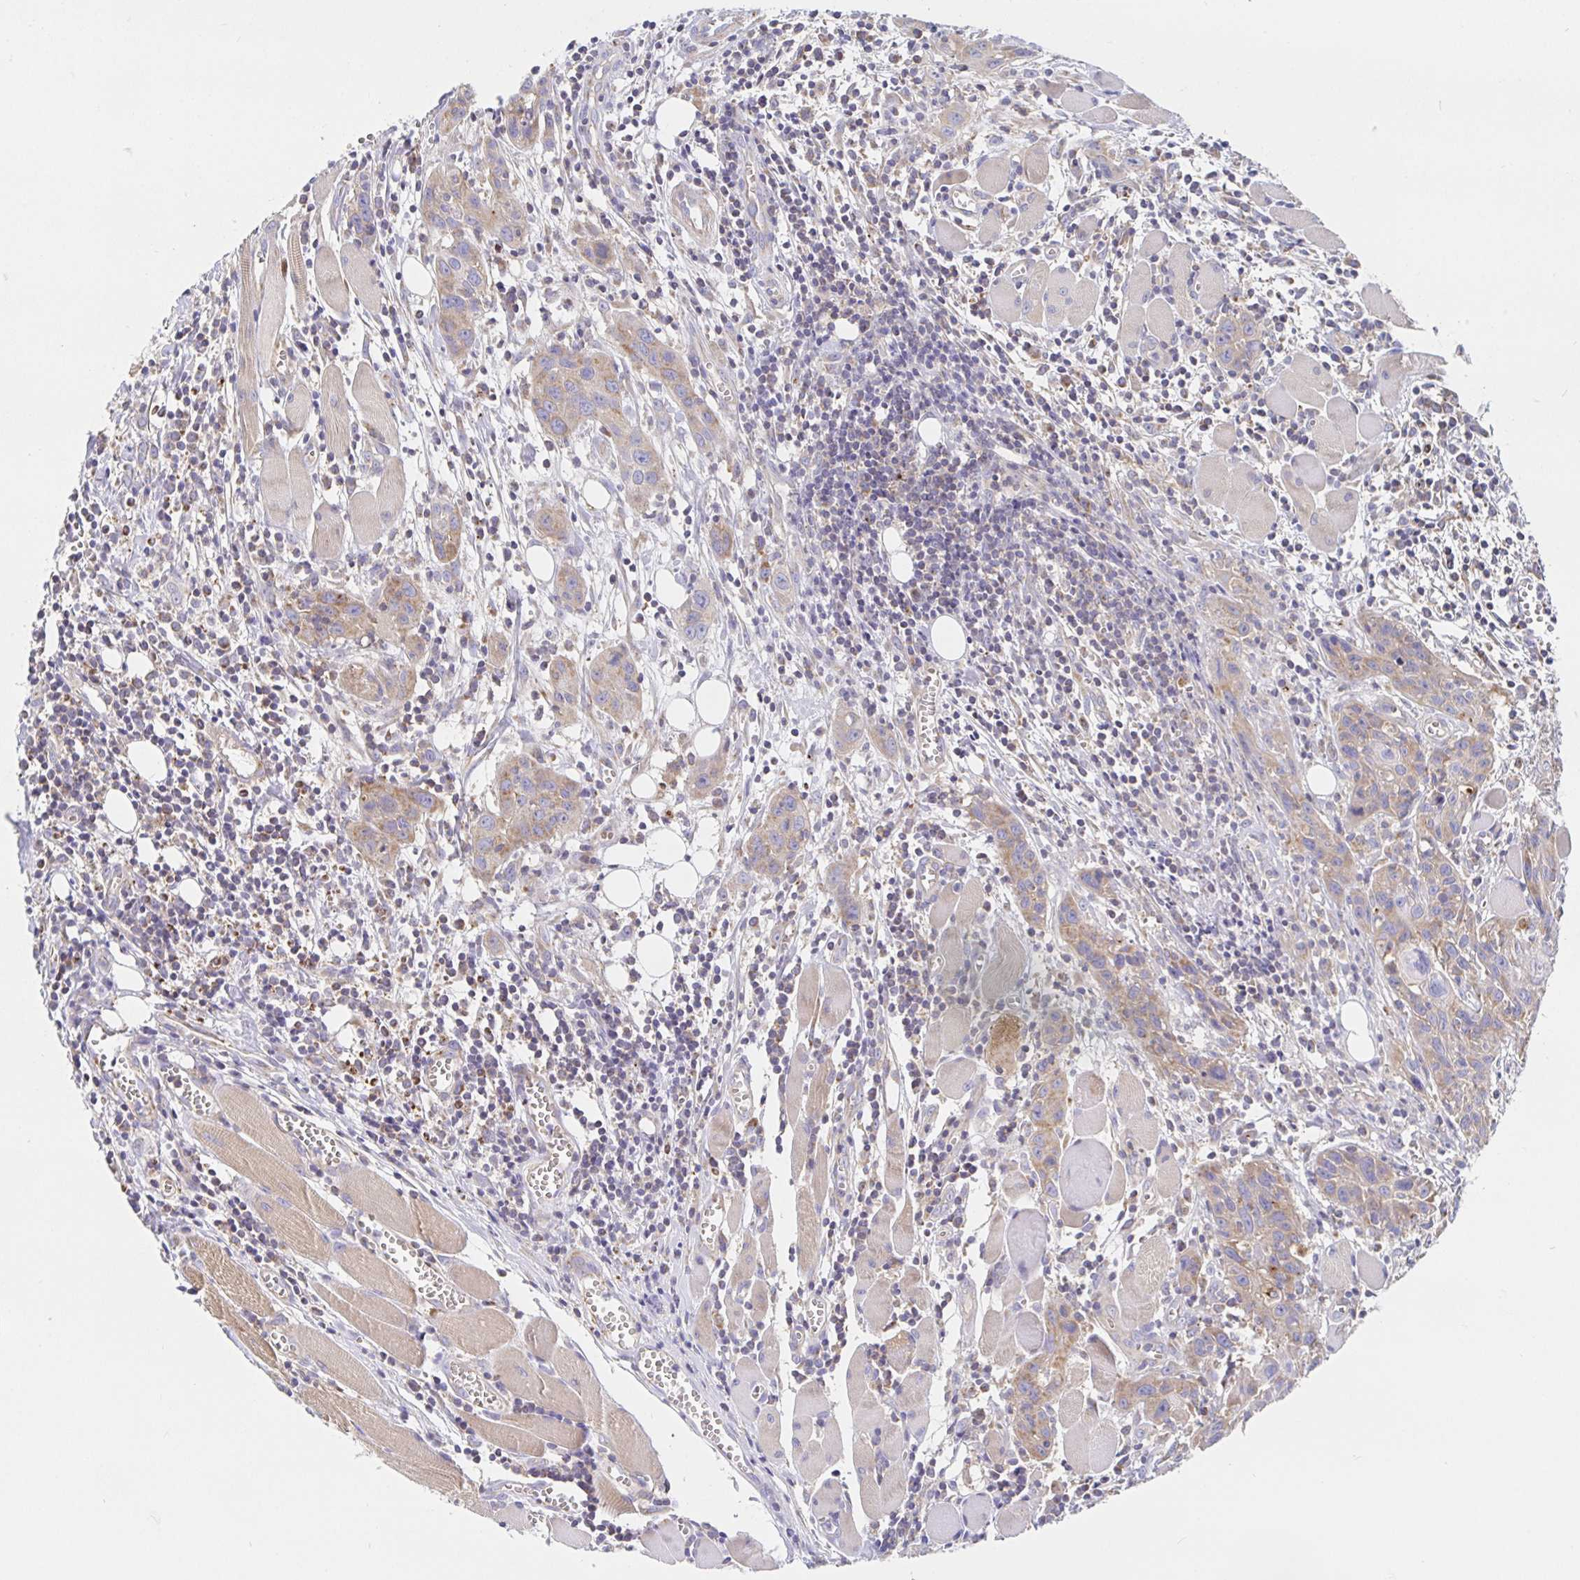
{"staining": {"intensity": "weak", "quantity": "25%-75%", "location": "cytoplasmic/membranous"}, "tissue": "head and neck cancer", "cell_type": "Tumor cells", "image_type": "cancer", "snomed": [{"axis": "morphology", "description": "Squamous cell carcinoma, NOS"}, {"axis": "topography", "description": "Oral tissue"}, {"axis": "topography", "description": "Head-Neck"}], "caption": "IHC of head and neck cancer (squamous cell carcinoma) reveals low levels of weak cytoplasmic/membranous expression in about 25%-75% of tumor cells.", "gene": "PRDX3", "patient": {"sex": "male", "age": 58}}